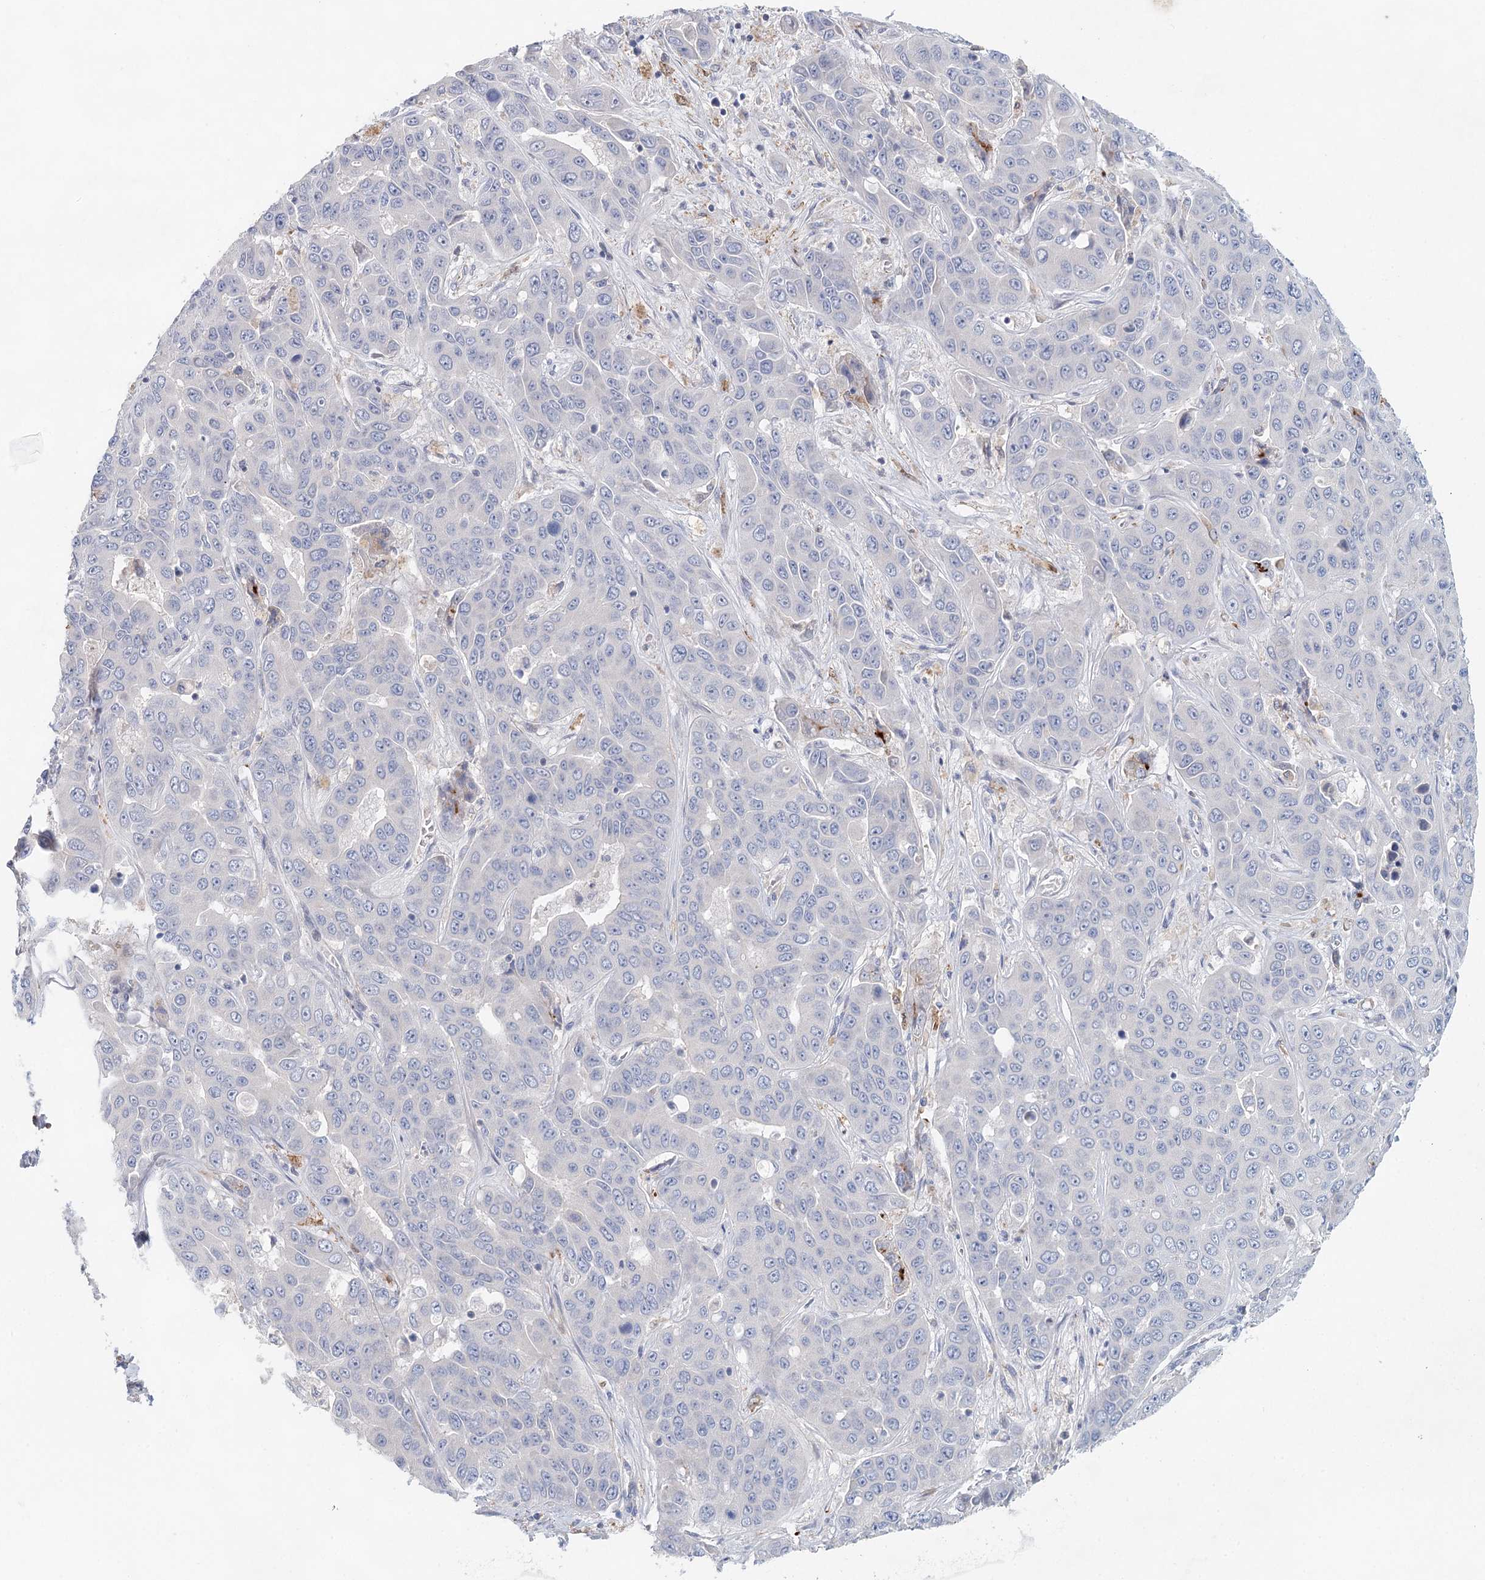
{"staining": {"intensity": "negative", "quantity": "none", "location": "none"}, "tissue": "liver cancer", "cell_type": "Tumor cells", "image_type": "cancer", "snomed": [{"axis": "morphology", "description": "Cholangiocarcinoma"}, {"axis": "topography", "description": "Liver"}], "caption": "This image is of liver cancer (cholangiocarcinoma) stained with immunohistochemistry to label a protein in brown with the nuclei are counter-stained blue. There is no staining in tumor cells. Brightfield microscopy of immunohistochemistry stained with DAB (3,3'-diaminobenzidine) (brown) and hematoxylin (blue), captured at high magnification.", "gene": "SLC19A3", "patient": {"sex": "female", "age": 52}}